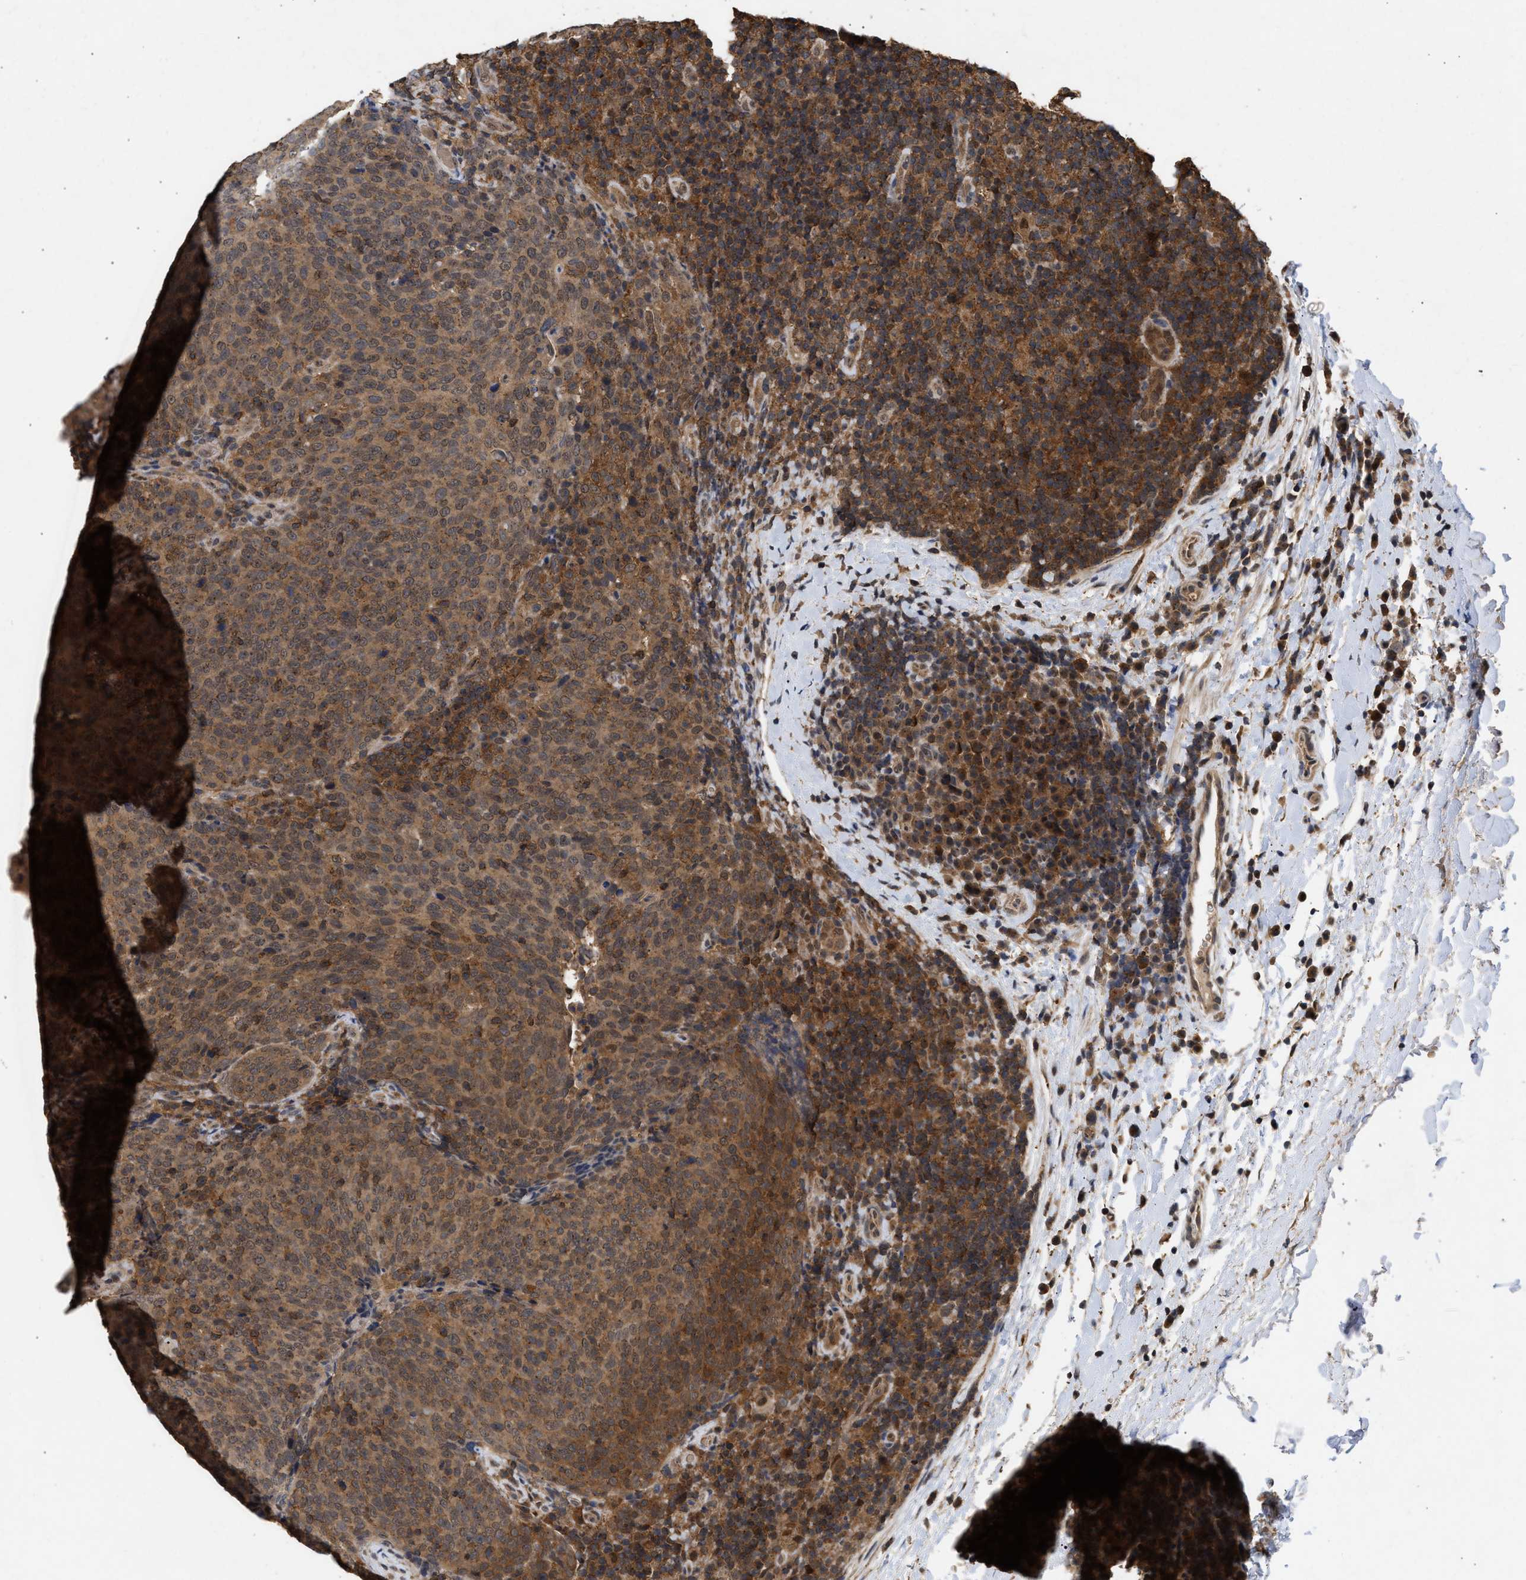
{"staining": {"intensity": "strong", "quantity": ">75%", "location": "cytoplasmic/membranous,nuclear"}, "tissue": "head and neck cancer", "cell_type": "Tumor cells", "image_type": "cancer", "snomed": [{"axis": "morphology", "description": "Squamous cell carcinoma, NOS"}, {"axis": "morphology", "description": "Squamous cell carcinoma, metastatic, NOS"}, {"axis": "topography", "description": "Lymph node"}, {"axis": "topography", "description": "Head-Neck"}], "caption": "Head and neck cancer (metastatic squamous cell carcinoma) stained with DAB immunohistochemistry shows high levels of strong cytoplasmic/membranous and nuclear staining in about >75% of tumor cells.", "gene": "FITM1", "patient": {"sex": "male", "age": 62}}